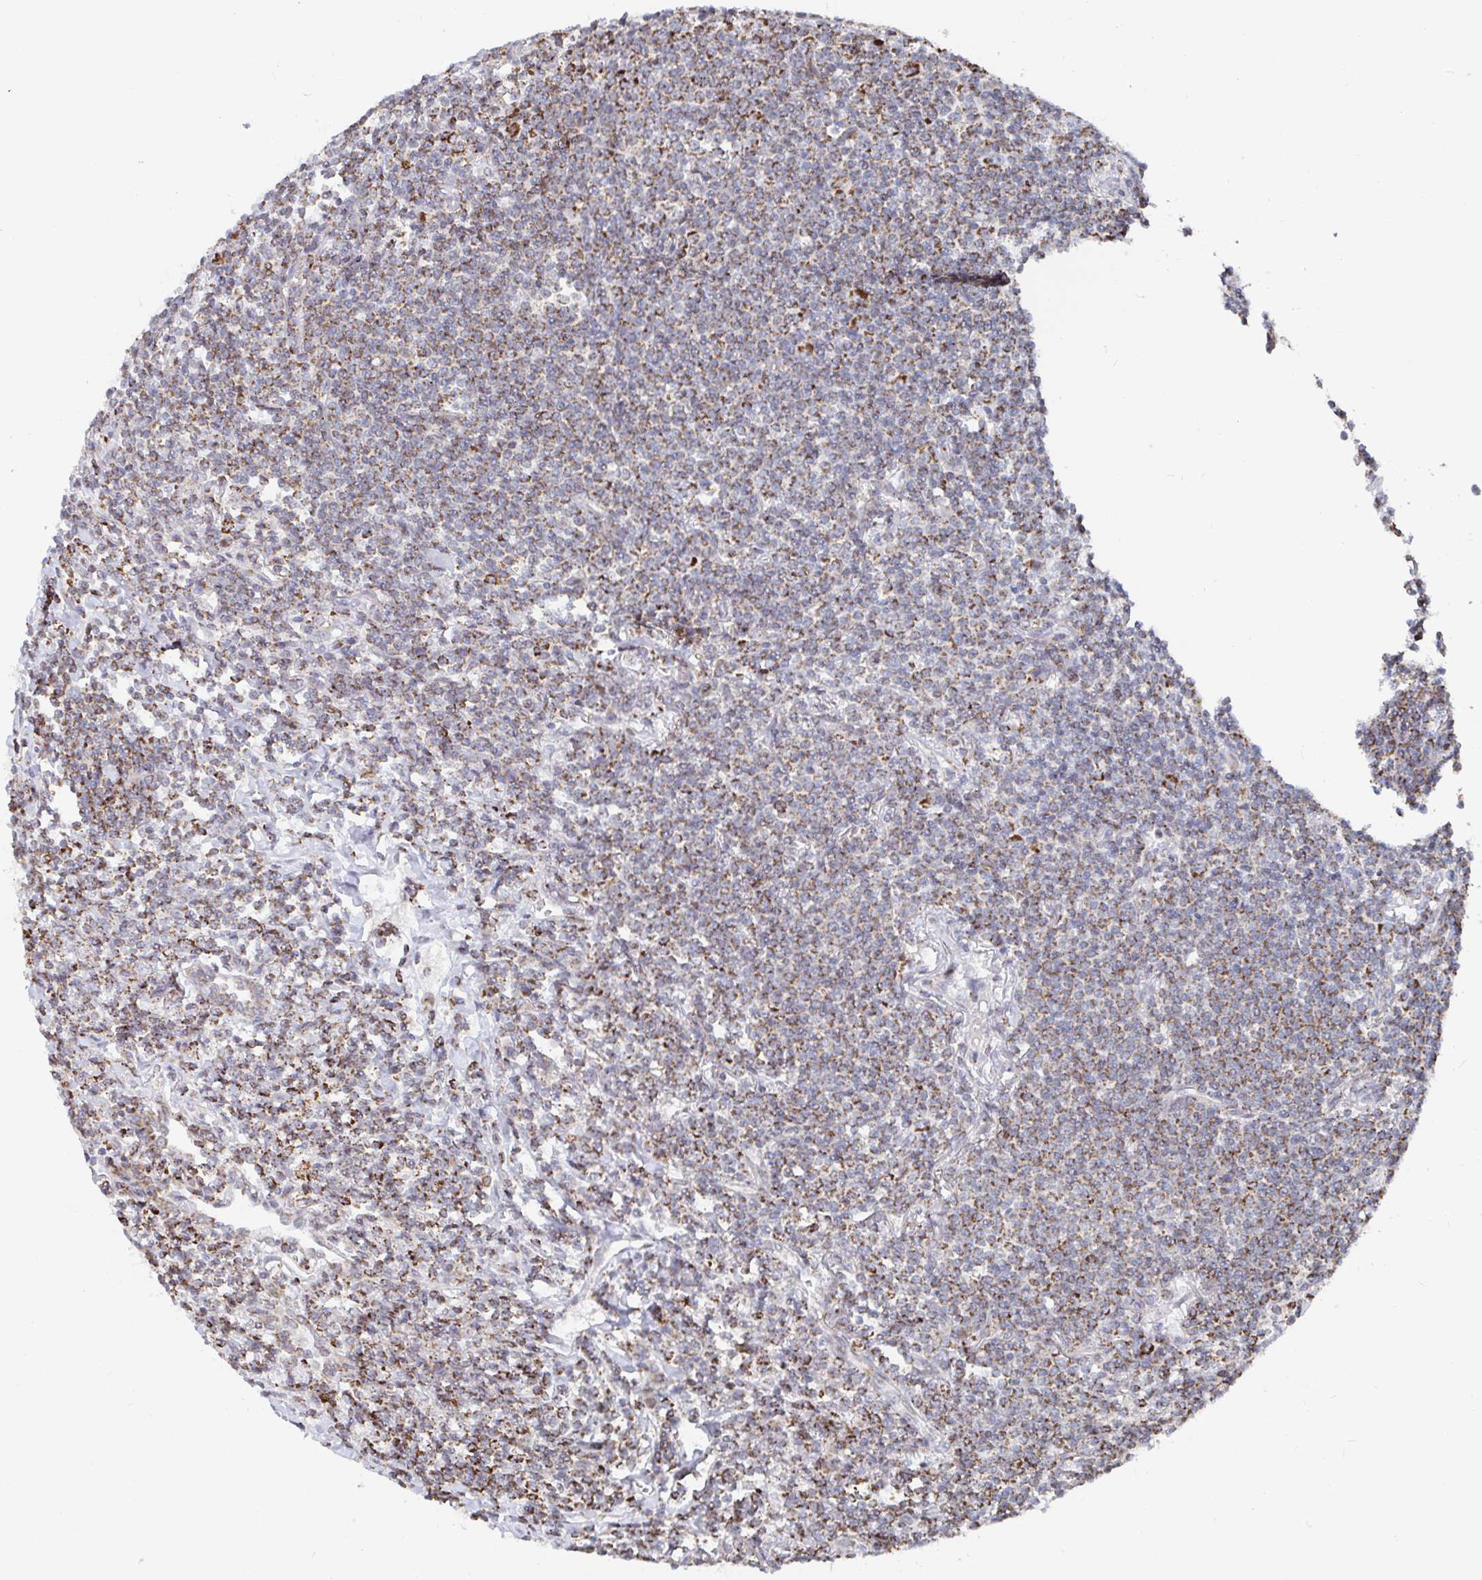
{"staining": {"intensity": "moderate", "quantity": ">75%", "location": "cytoplasmic/membranous"}, "tissue": "lymphoma", "cell_type": "Tumor cells", "image_type": "cancer", "snomed": [{"axis": "morphology", "description": "Malignant lymphoma, non-Hodgkin's type, Low grade"}, {"axis": "topography", "description": "Lung"}], "caption": "This is an image of IHC staining of lymphoma, which shows moderate expression in the cytoplasmic/membranous of tumor cells.", "gene": "STARD8", "patient": {"sex": "female", "age": 71}}